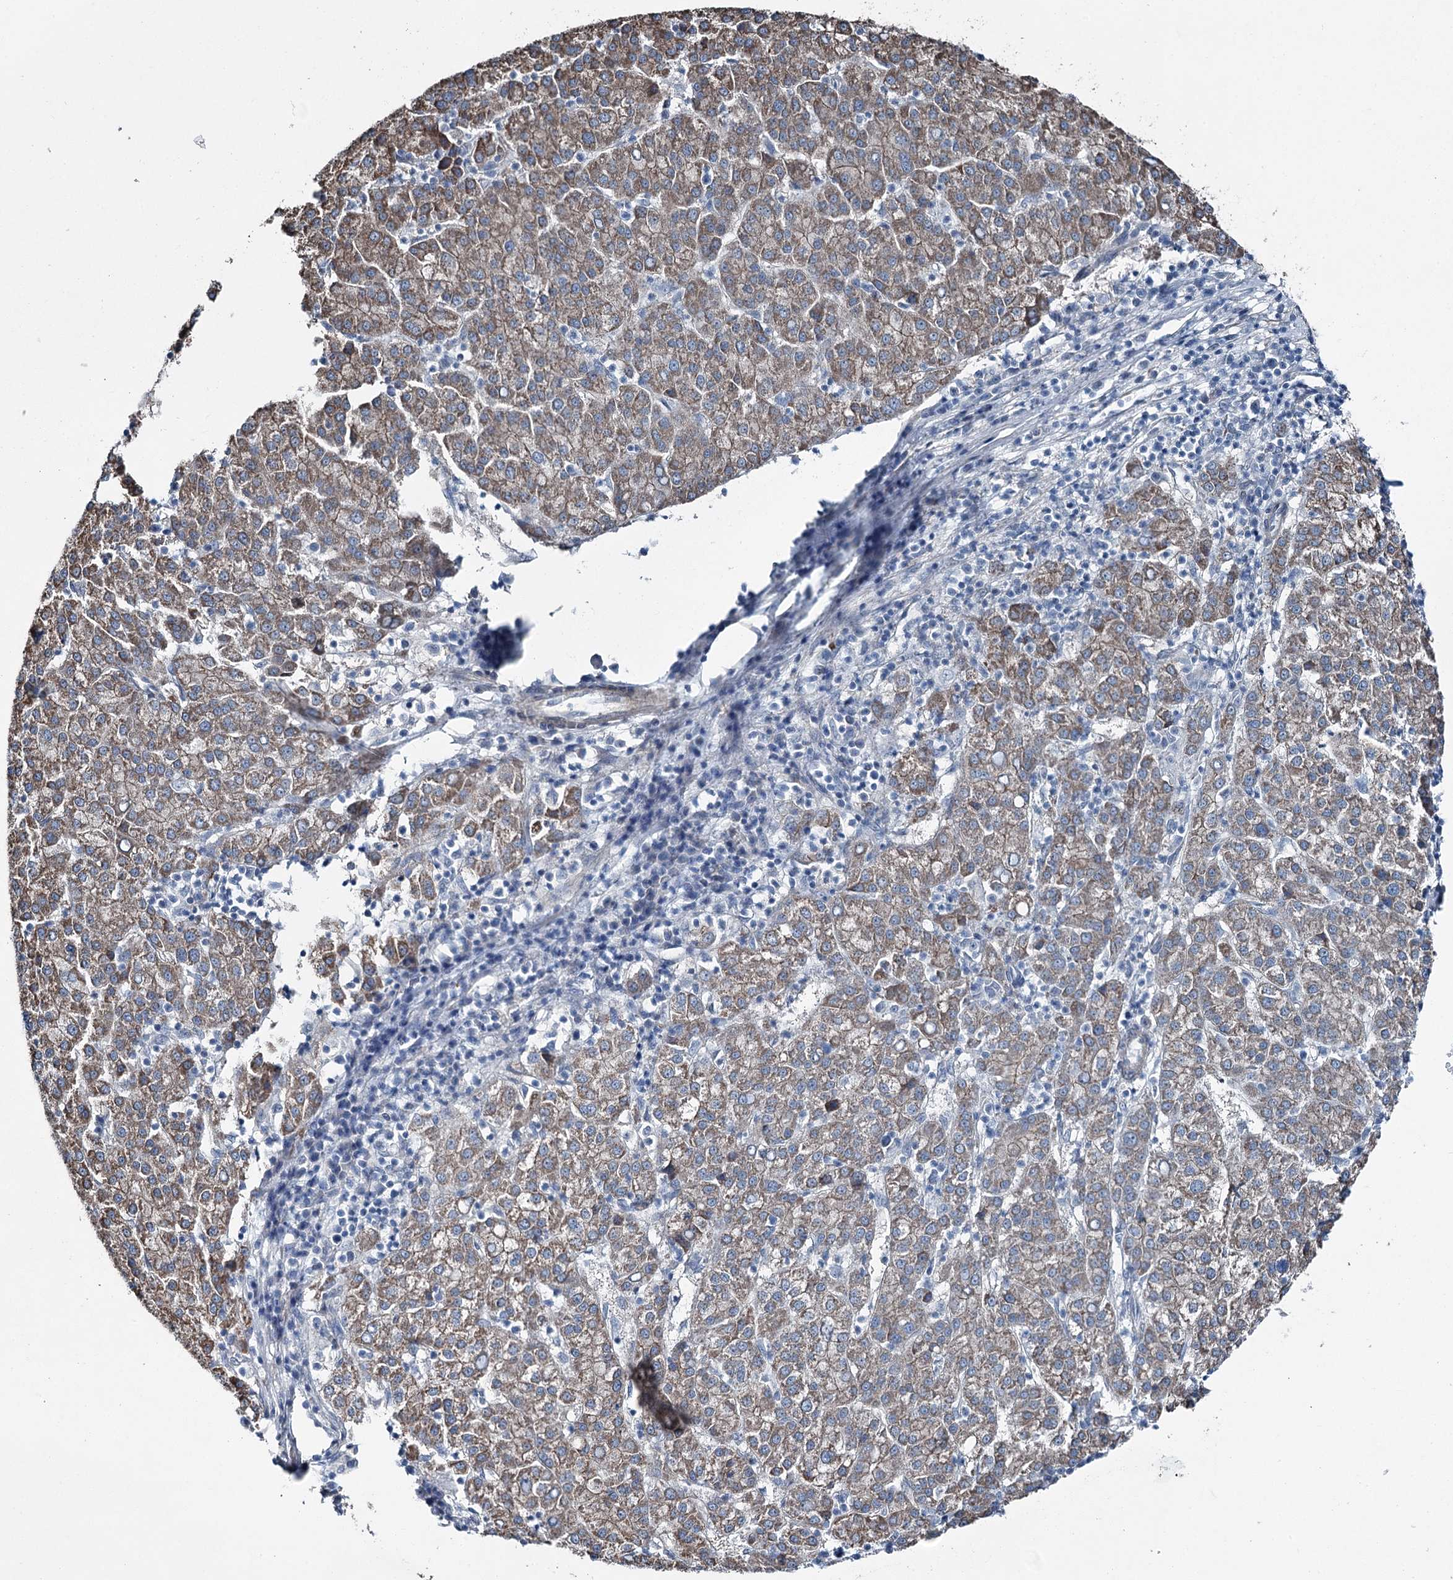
{"staining": {"intensity": "moderate", "quantity": ">75%", "location": "cytoplasmic/membranous"}, "tissue": "liver cancer", "cell_type": "Tumor cells", "image_type": "cancer", "snomed": [{"axis": "morphology", "description": "Carcinoma, Hepatocellular, NOS"}, {"axis": "topography", "description": "Liver"}], "caption": "Tumor cells show medium levels of moderate cytoplasmic/membranous positivity in approximately >75% of cells in liver cancer. (Stains: DAB in brown, nuclei in blue, Microscopy: brightfield microscopy at high magnification).", "gene": "FAM120B", "patient": {"sex": "female", "age": 58}}